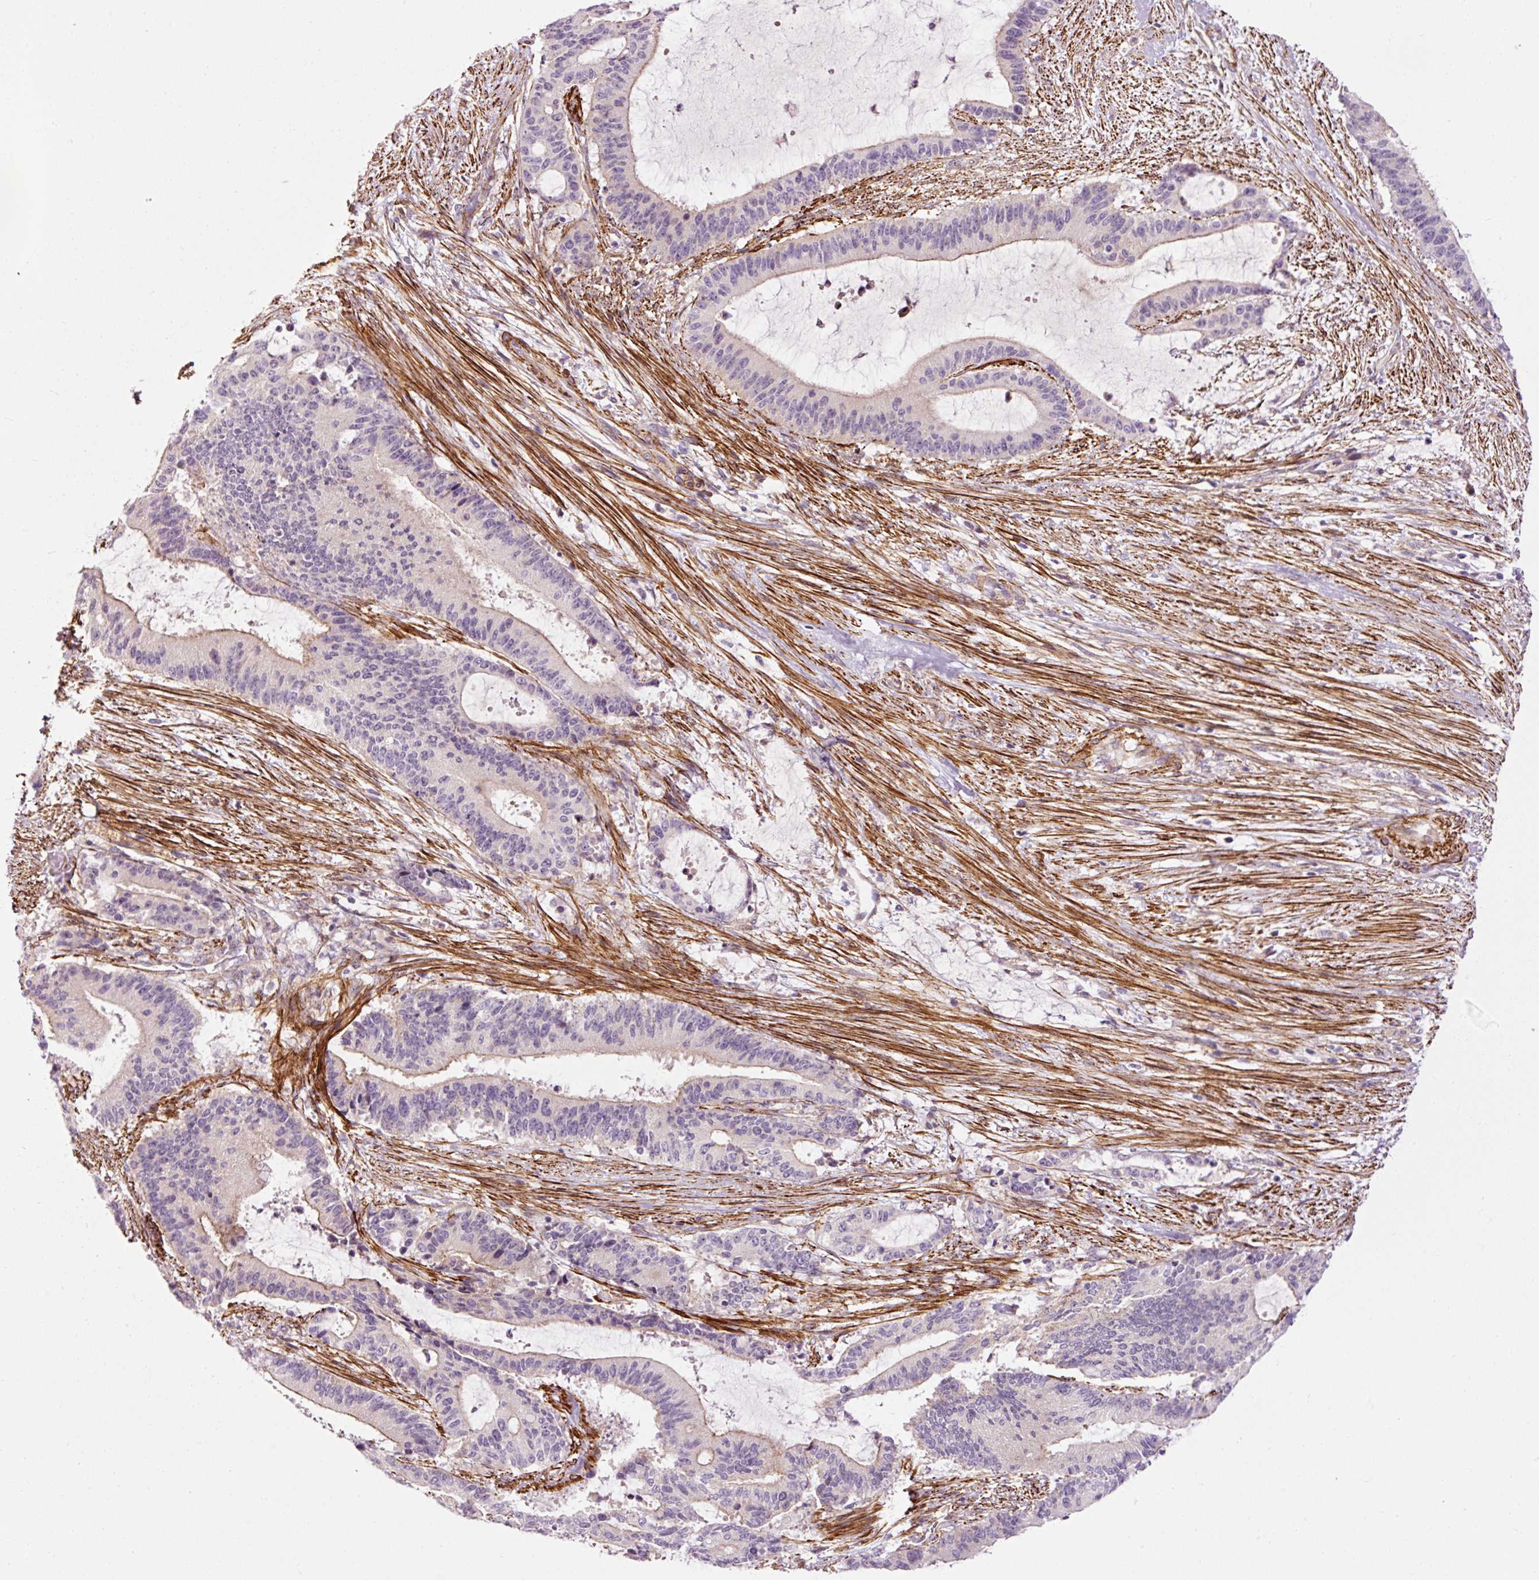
{"staining": {"intensity": "negative", "quantity": "none", "location": "none"}, "tissue": "liver cancer", "cell_type": "Tumor cells", "image_type": "cancer", "snomed": [{"axis": "morphology", "description": "Normal tissue, NOS"}, {"axis": "morphology", "description": "Cholangiocarcinoma"}, {"axis": "topography", "description": "Liver"}, {"axis": "topography", "description": "Peripheral nerve tissue"}], "caption": "This histopathology image is of liver cholangiocarcinoma stained with IHC to label a protein in brown with the nuclei are counter-stained blue. There is no expression in tumor cells.", "gene": "ANKRD20A1", "patient": {"sex": "female", "age": 73}}